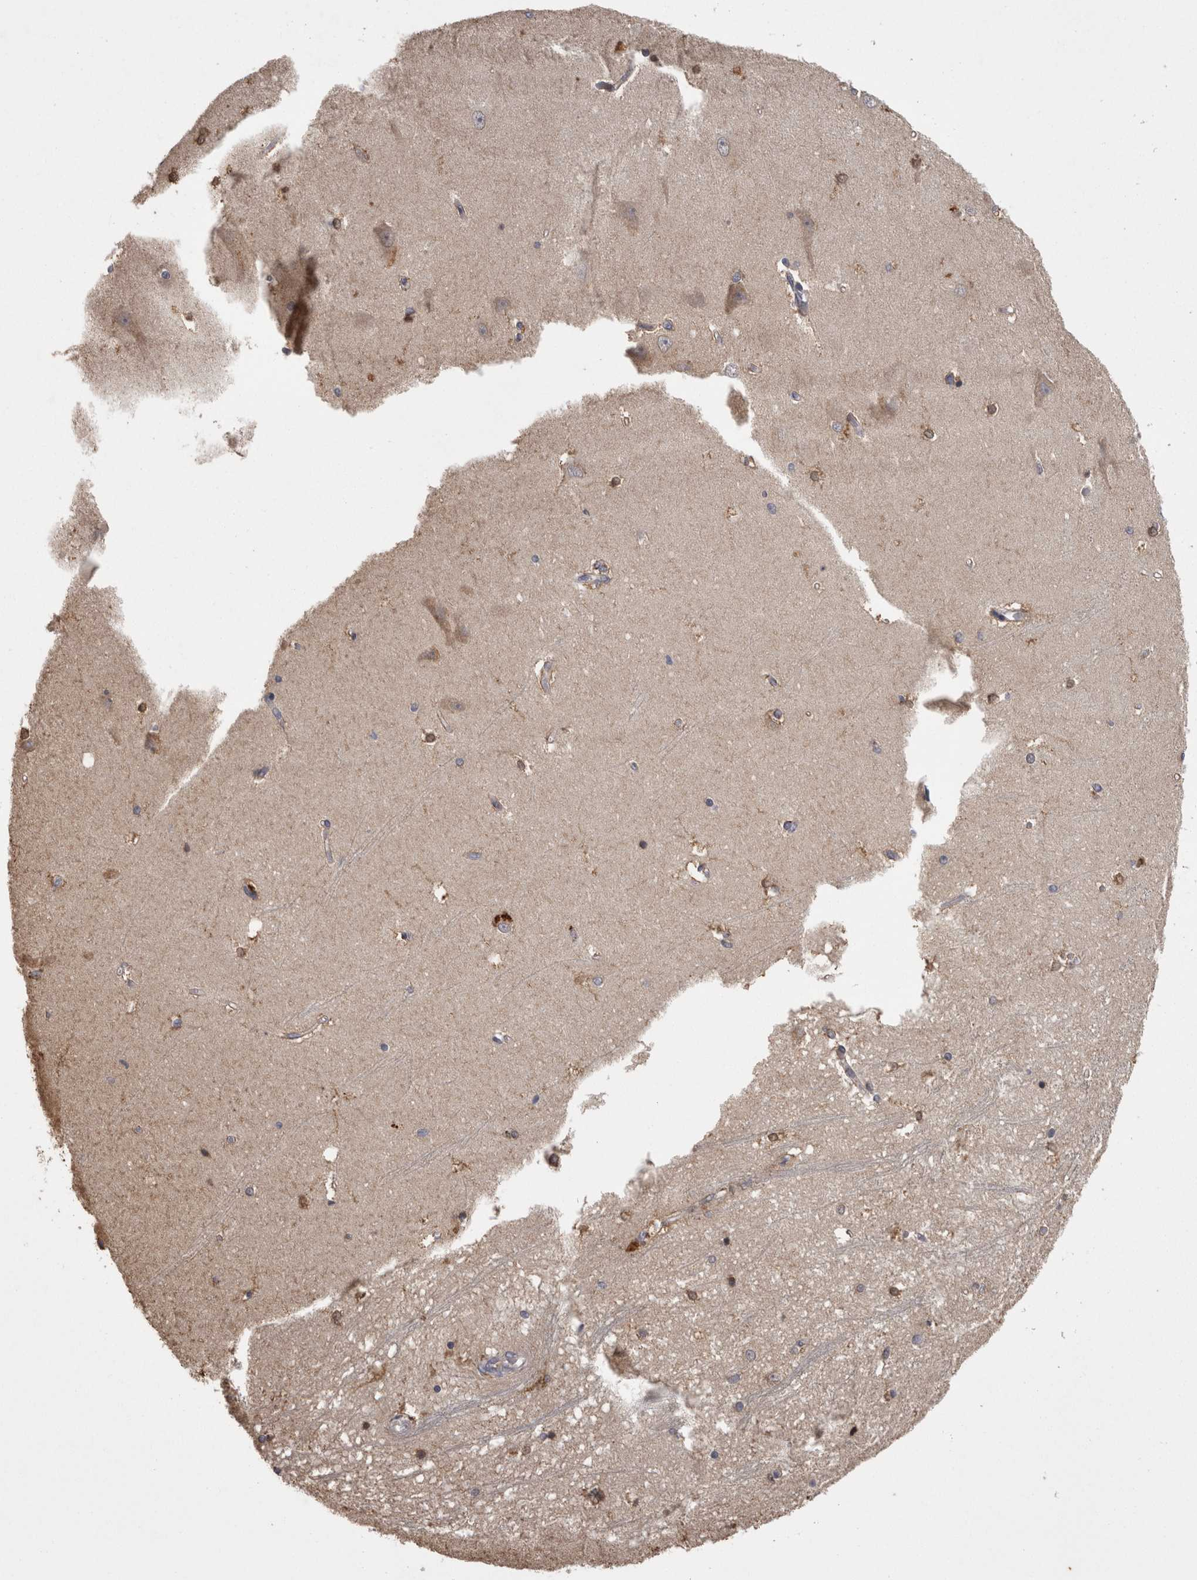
{"staining": {"intensity": "moderate", "quantity": "25%-75%", "location": "cytoplasmic/membranous"}, "tissue": "hippocampus", "cell_type": "Glial cells", "image_type": "normal", "snomed": [{"axis": "morphology", "description": "Normal tissue, NOS"}, {"axis": "topography", "description": "Hippocampus"}], "caption": "Immunohistochemistry (IHC) (DAB (3,3'-diaminobenzidine)) staining of unremarkable hippocampus reveals moderate cytoplasmic/membranous protein staining in about 25%-75% of glial cells.", "gene": "PCM1", "patient": {"sex": "male", "age": 45}}